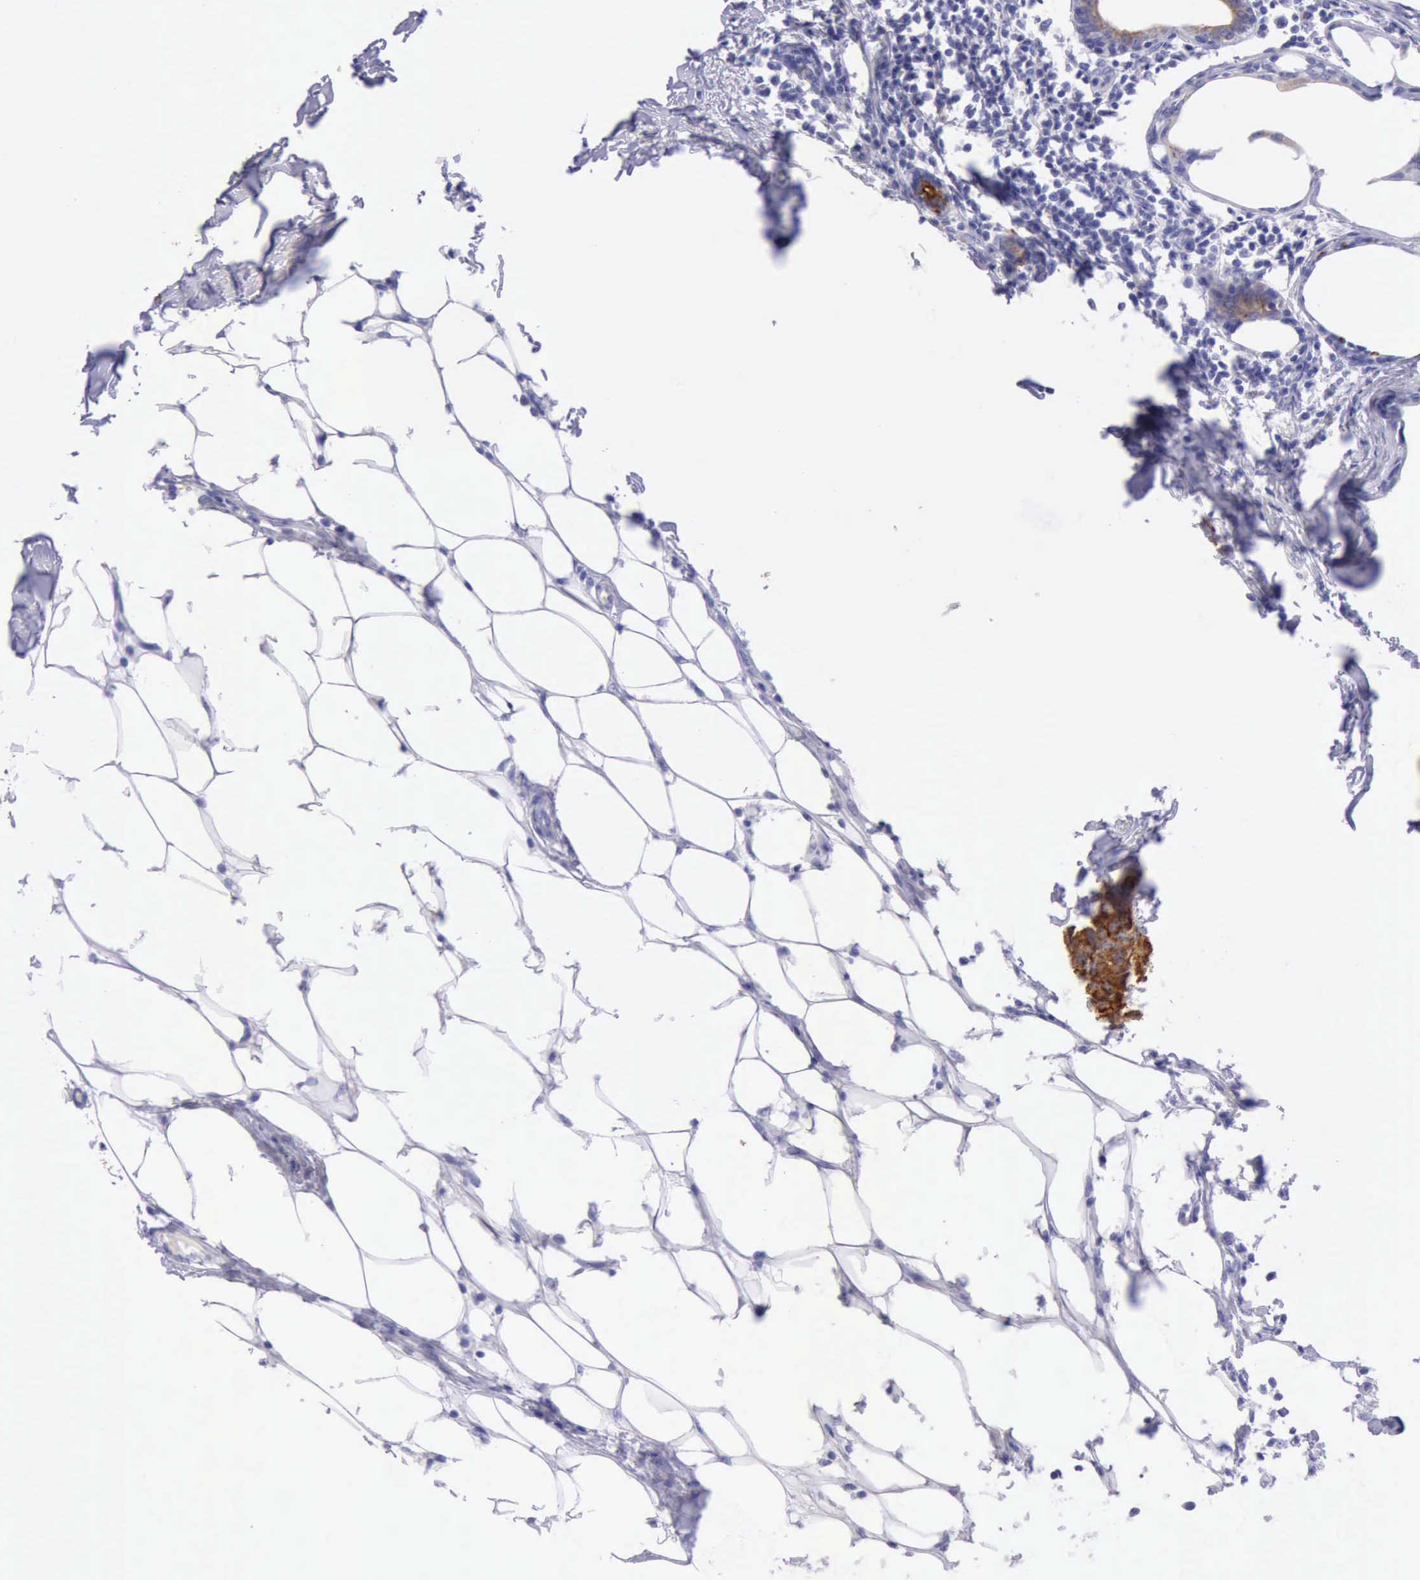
{"staining": {"intensity": "strong", "quantity": ">75%", "location": "cytoplasmic/membranous"}, "tissue": "breast cancer", "cell_type": "Tumor cells", "image_type": "cancer", "snomed": [{"axis": "morphology", "description": "Duct carcinoma"}, {"axis": "topography", "description": "Breast"}], "caption": "Immunohistochemical staining of human breast cancer (infiltrating ductal carcinoma) displays strong cytoplasmic/membranous protein staining in approximately >75% of tumor cells. (Brightfield microscopy of DAB IHC at high magnification).", "gene": "KRT8", "patient": {"sex": "female", "age": 40}}